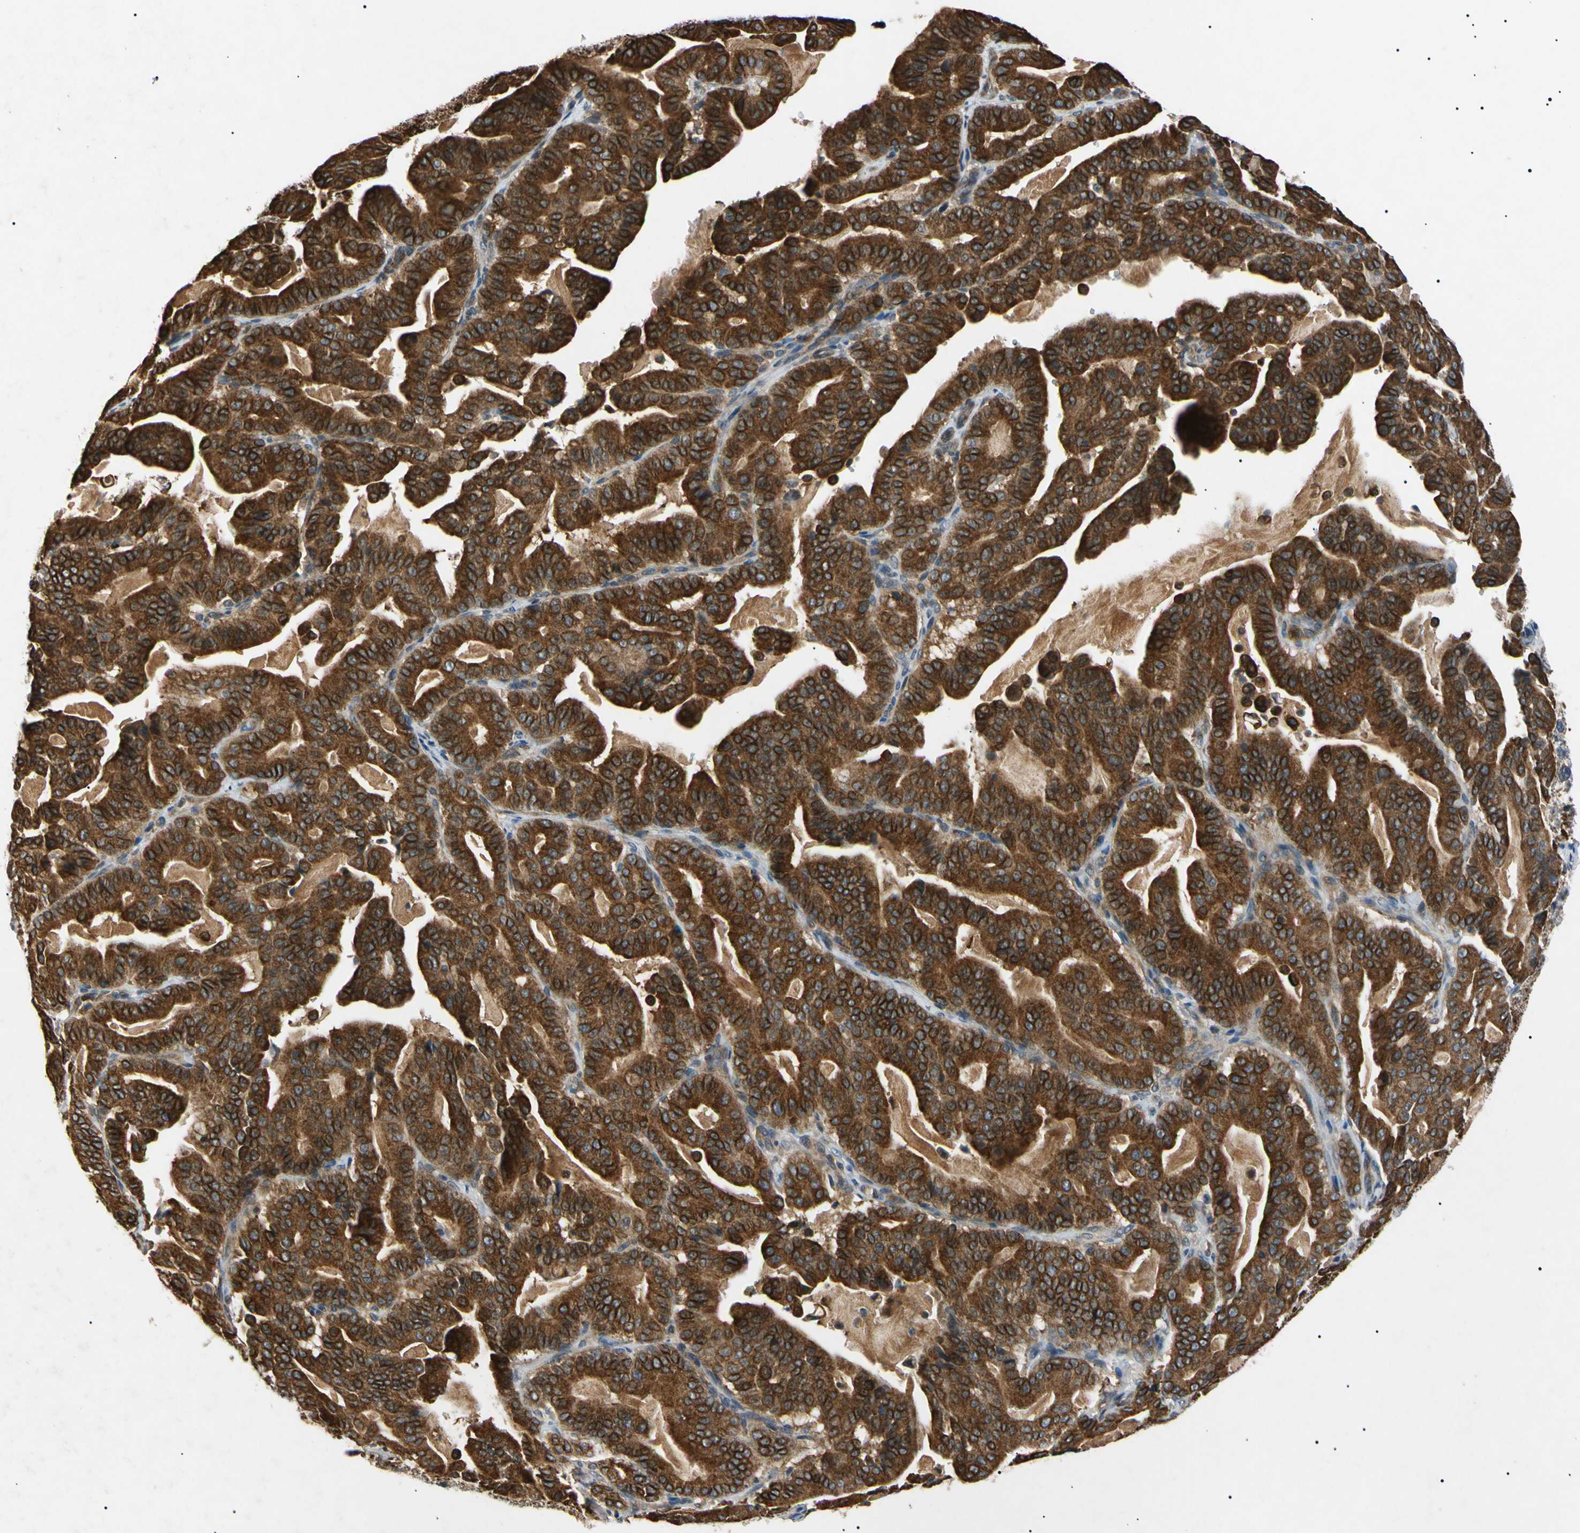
{"staining": {"intensity": "moderate", "quantity": ">75%", "location": "cytoplasmic/membranous,nuclear"}, "tissue": "pancreatic cancer", "cell_type": "Tumor cells", "image_type": "cancer", "snomed": [{"axis": "morphology", "description": "Adenocarcinoma, NOS"}, {"axis": "topography", "description": "Pancreas"}], "caption": "Human pancreatic cancer stained with a protein marker shows moderate staining in tumor cells.", "gene": "TUBB4A", "patient": {"sex": "male", "age": 63}}